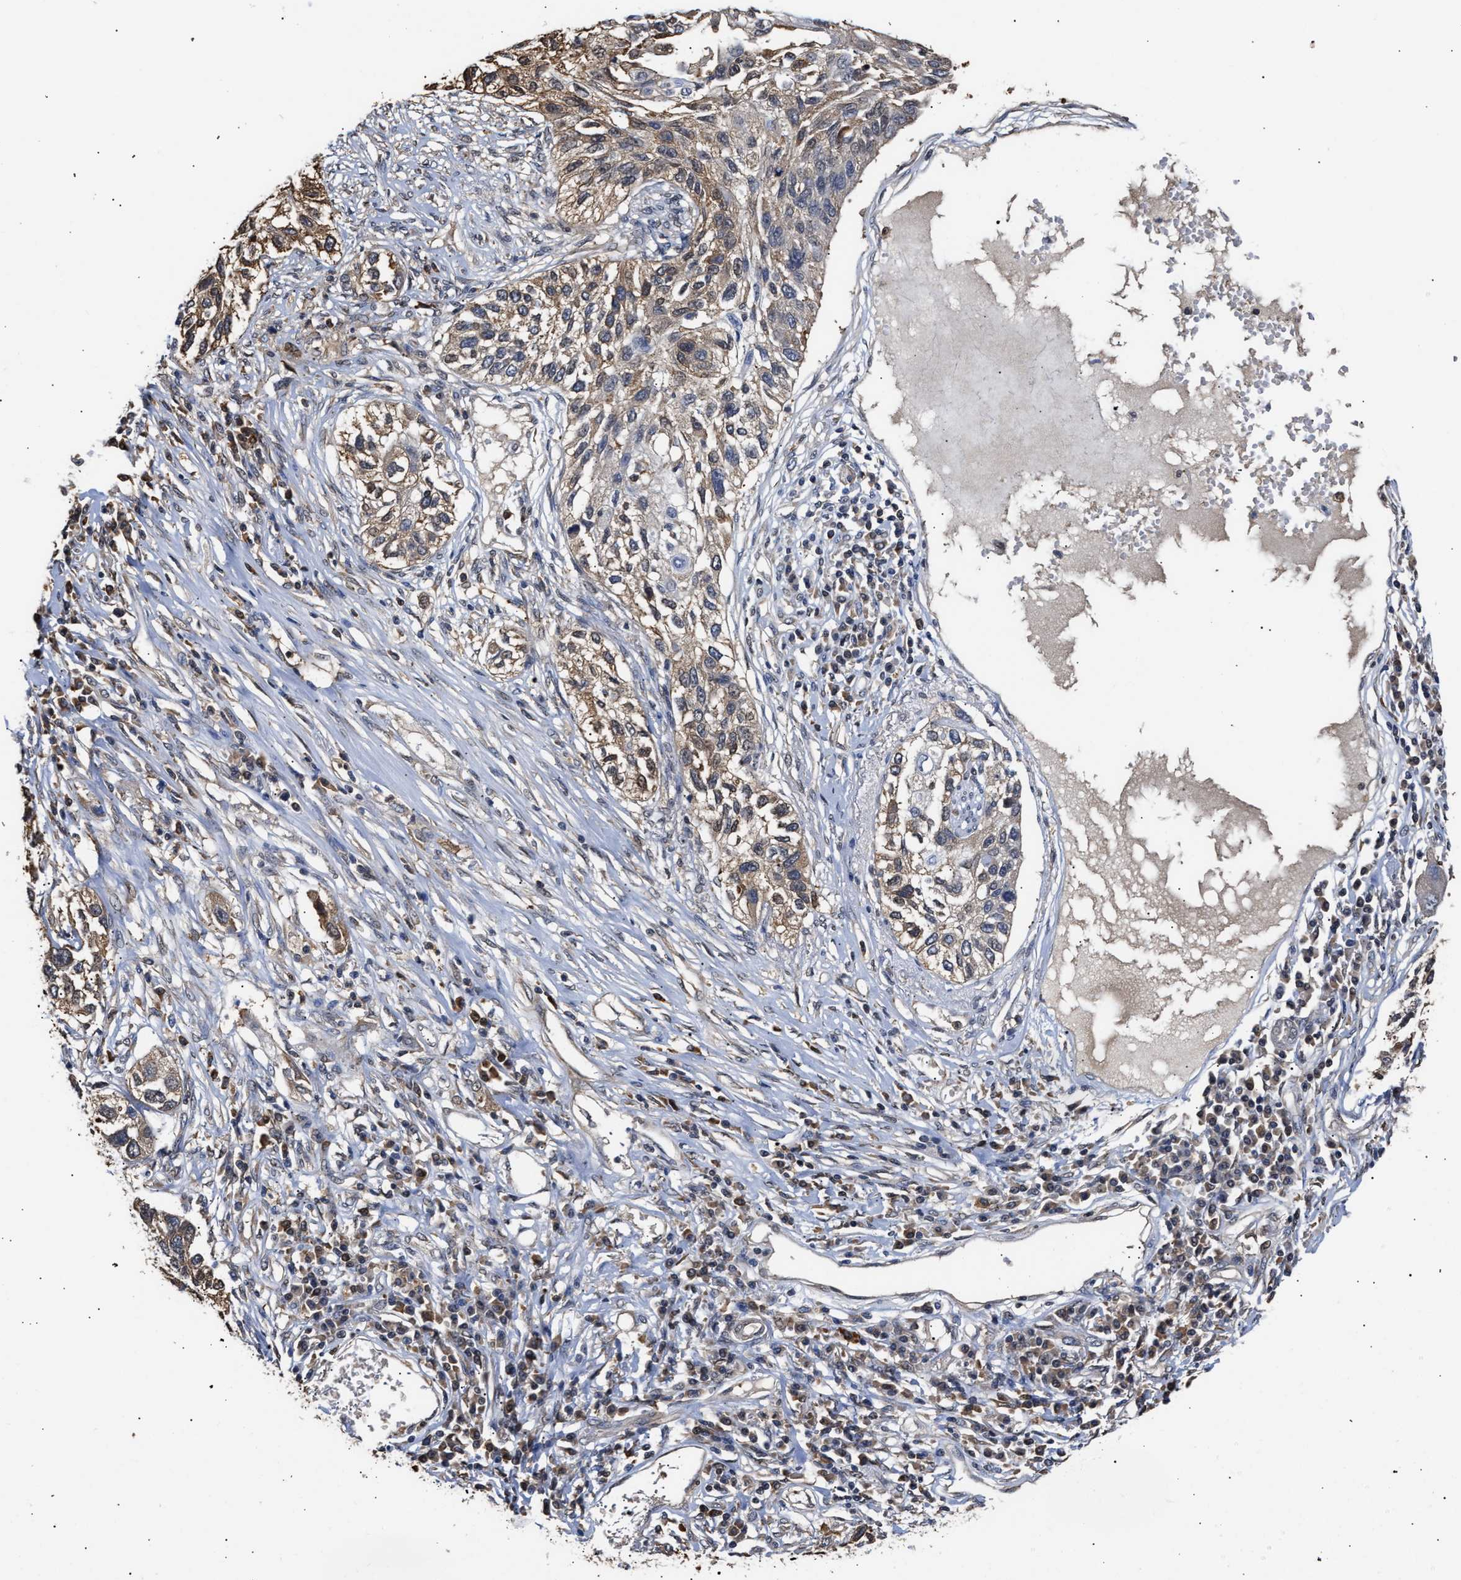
{"staining": {"intensity": "weak", "quantity": ">75%", "location": "cytoplasmic/membranous"}, "tissue": "lung cancer", "cell_type": "Tumor cells", "image_type": "cancer", "snomed": [{"axis": "morphology", "description": "Squamous cell carcinoma, NOS"}, {"axis": "topography", "description": "Lung"}], "caption": "Immunohistochemistry (IHC) micrograph of neoplastic tissue: human lung cancer (squamous cell carcinoma) stained using immunohistochemistry reveals low levels of weak protein expression localized specifically in the cytoplasmic/membranous of tumor cells, appearing as a cytoplasmic/membranous brown color.", "gene": "KLHDC1", "patient": {"sex": "male", "age": 71}}